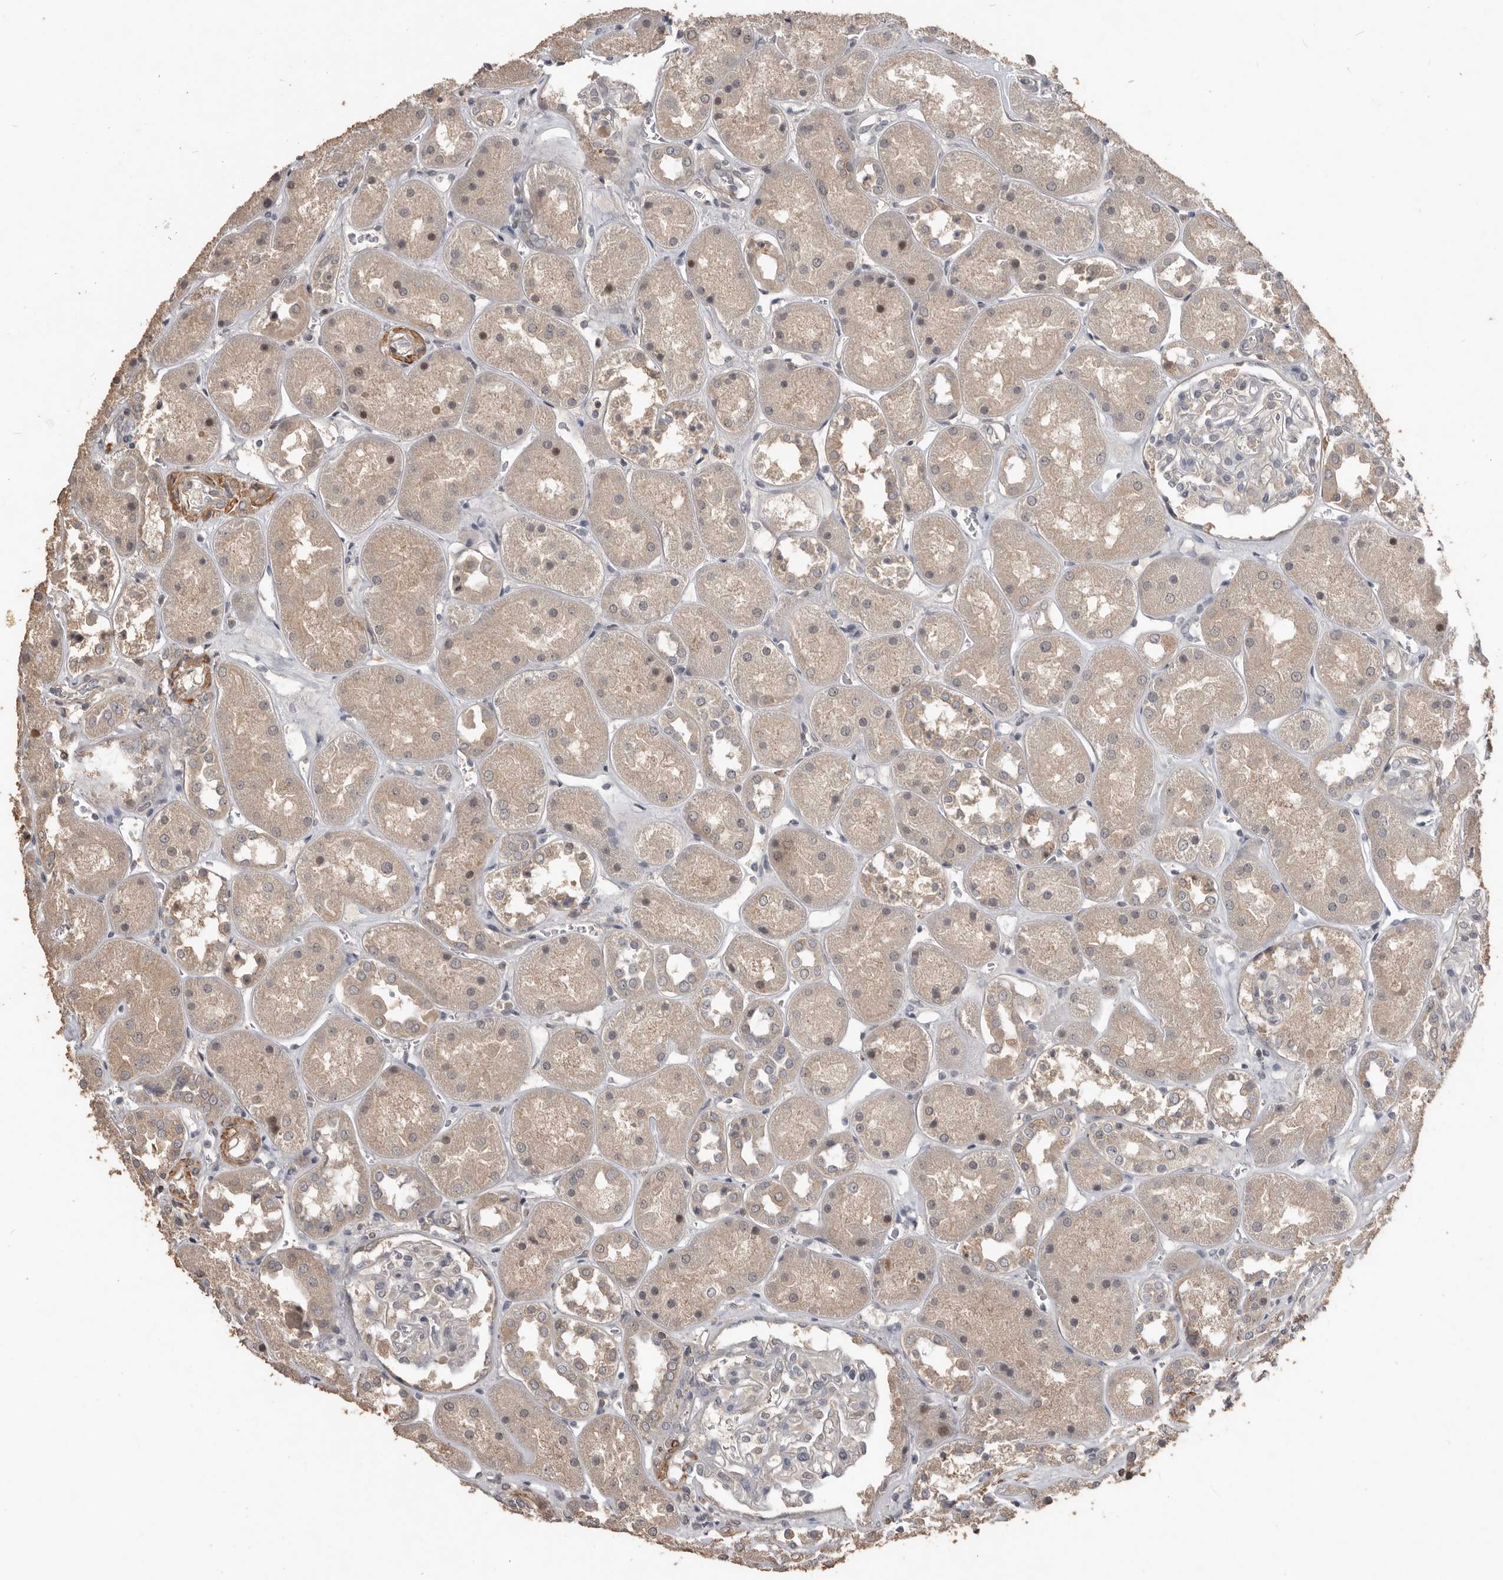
{"staining": {"intensity": "negative", "quantity": "none", "location": "none"}, "tissue": "kidney", "cell_type": "Cells in glomeruli", "image_type": "normal", "snomed": [{"axis": "morphology", "description": "Normal tissue, NOS"}, {"axis": "topography", "description": "Kidney"}], "caption": "Cells in glomeruli show no significant protein expression in benign kidney. (Brightfield microscopy of DAB (3,3'-diaminobenzidine) immunohistochemistry at high magnification).", "gene": "BAMBI", "patient": {"sex": "male", "age": 70}}